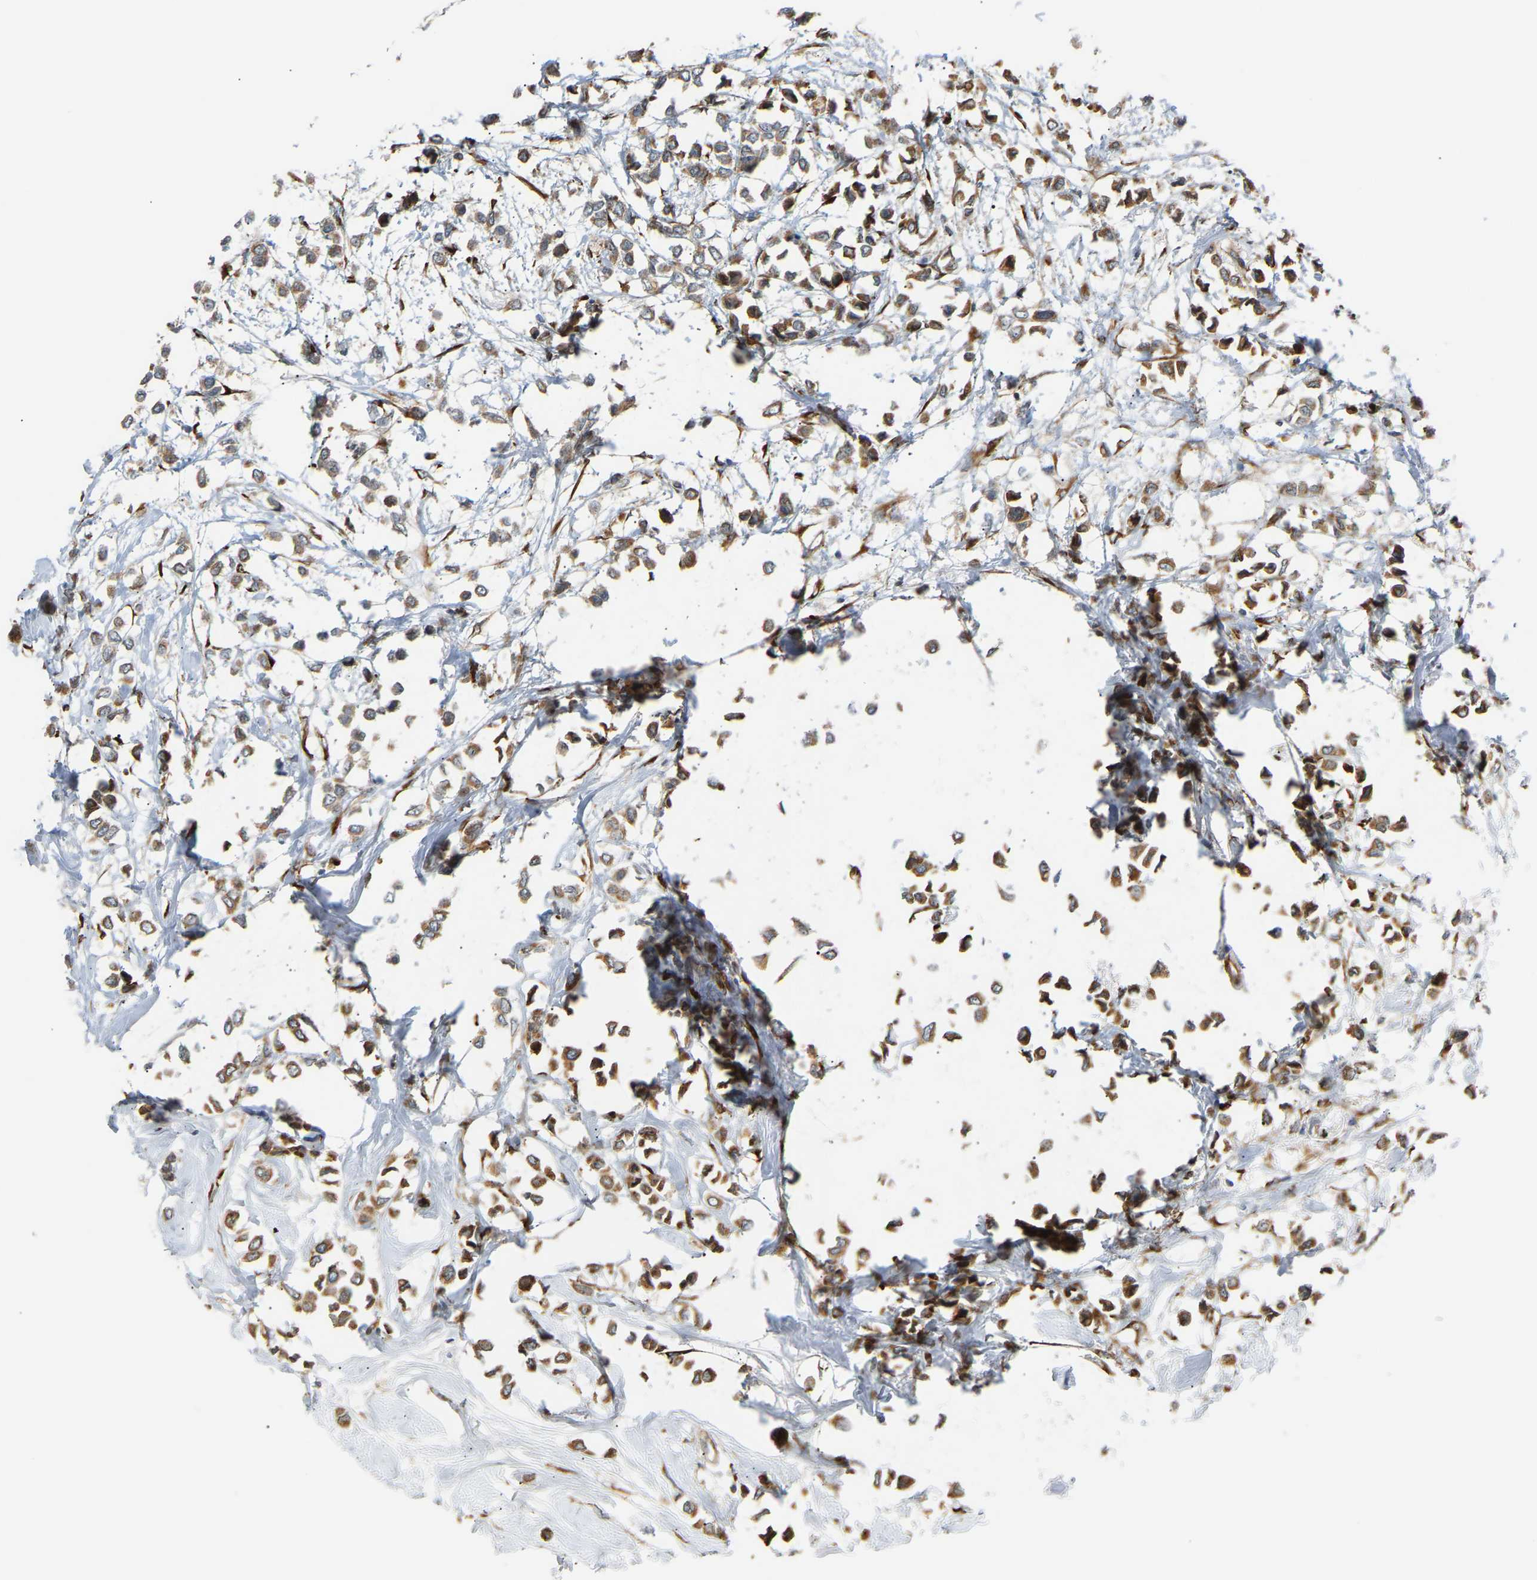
{"staining": {"intensity": "moderate", "quantity": ">75%", "location": "cytoplasmic/membranous"}, "tissue": "breast cancer", "cell_type": "Tumor cells", "image_type": "cancer", "snomed": [{"axis": "morphology", "description": "Lobular carcinoma"}, {"axis": "topography", "description": "Breast"}], "caption": "Lobular carcinoma (breast) stained with IHC displays moderate cytoplasmic/membranous positivity in approximately >75% of tumor cells.", "gene": "PLCG2", "patient": {"sex": "female", "age": 51}}